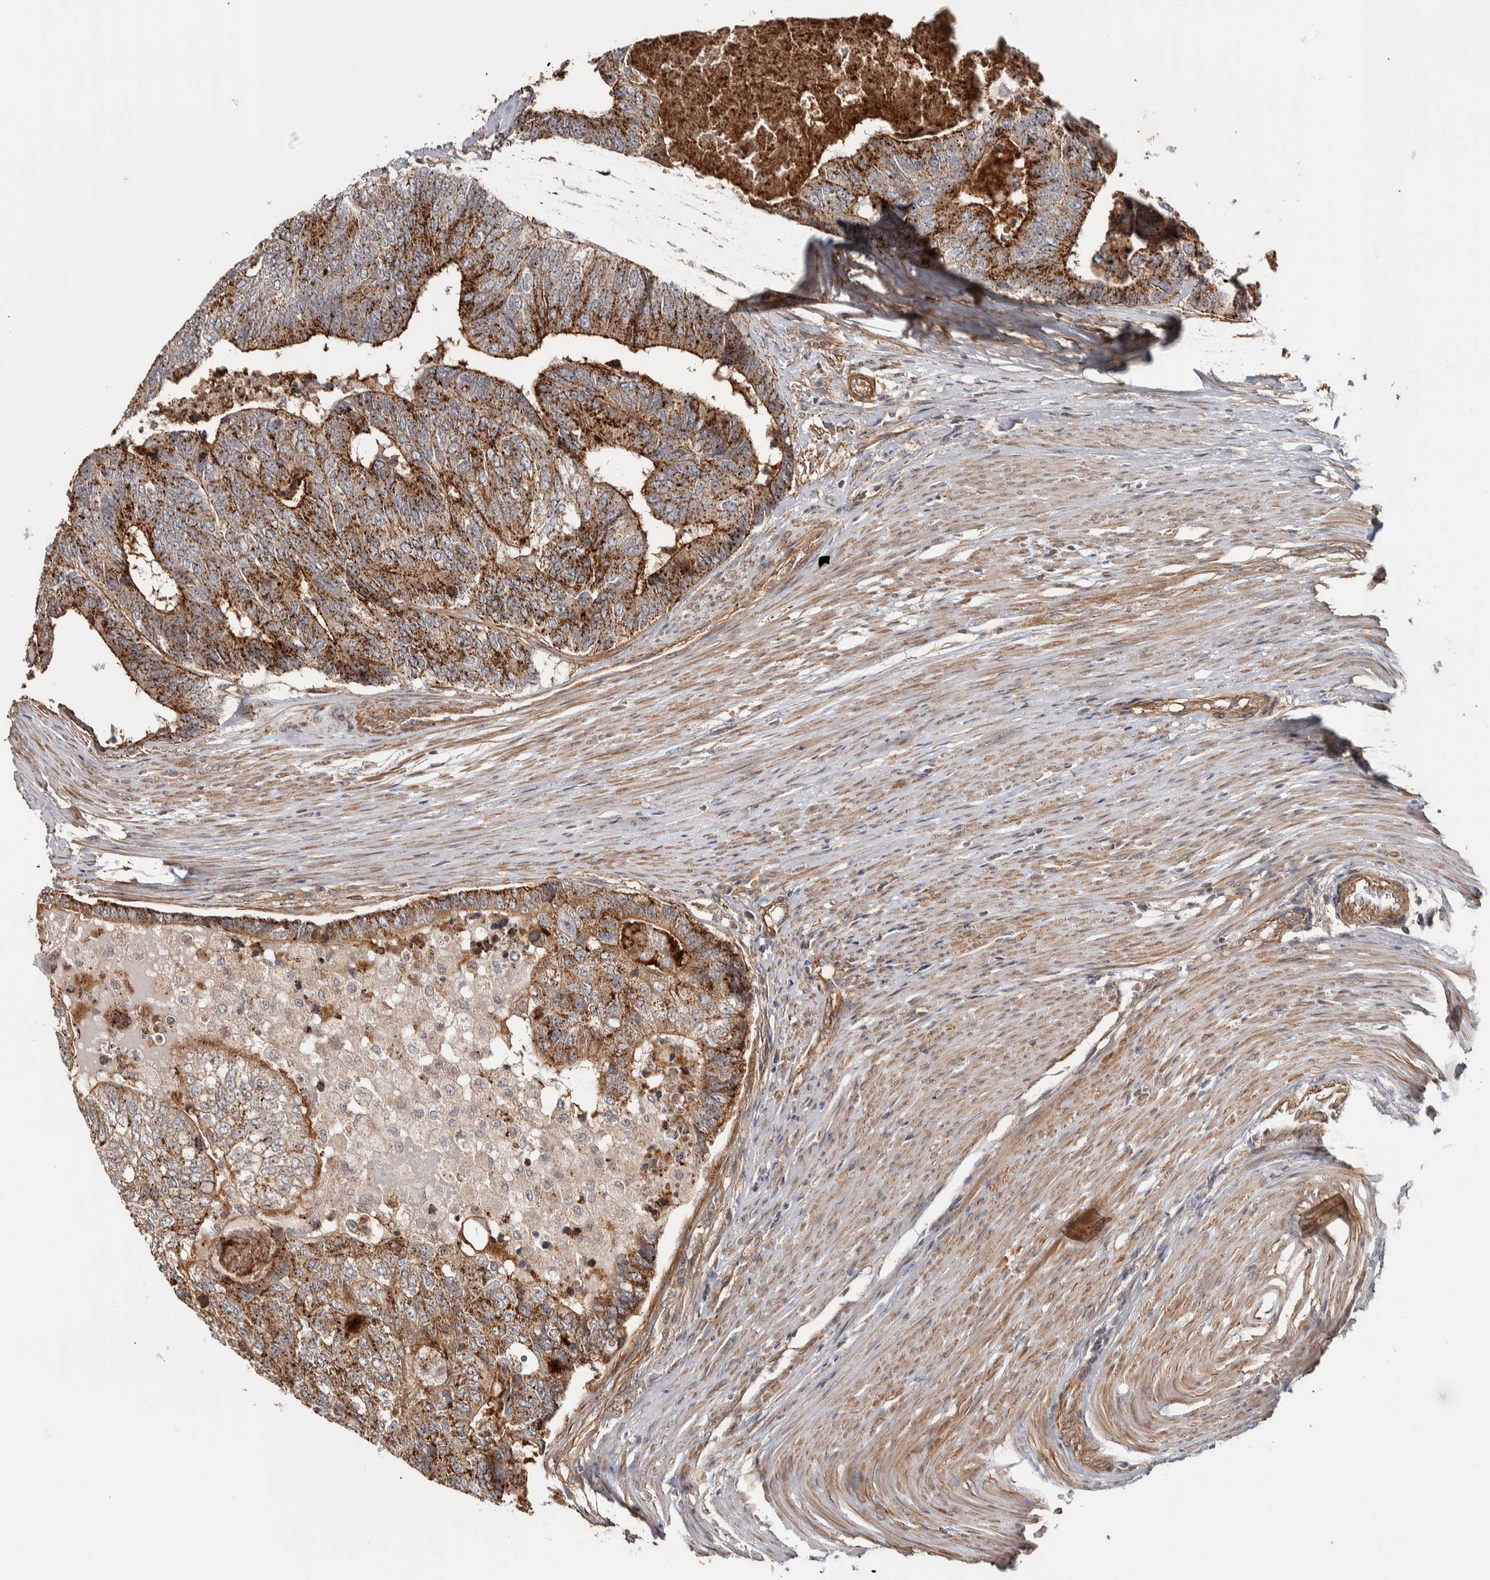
{"staining": {"intensity": "strong", "quantity": "25%-75%", "location": "cytoplasmic/membranous"}, "tissue": "colorectal cancer", "cell_type": "Tumor cells", "image_type": "cancer", "snomed": [{"axis": "morphology", "description": "Adenocarcinoma, NOS"}, {"axis": "topography", "description": "Colon"}], "caption": "A histopathology image of human adenocarcinoma (colorectal) stained for a protein reveals strong cytoplasmic/membranous brown staining in tumor cells.", "gene": "CHMP4C", "patient": {"sex": "female", "age": 67}}